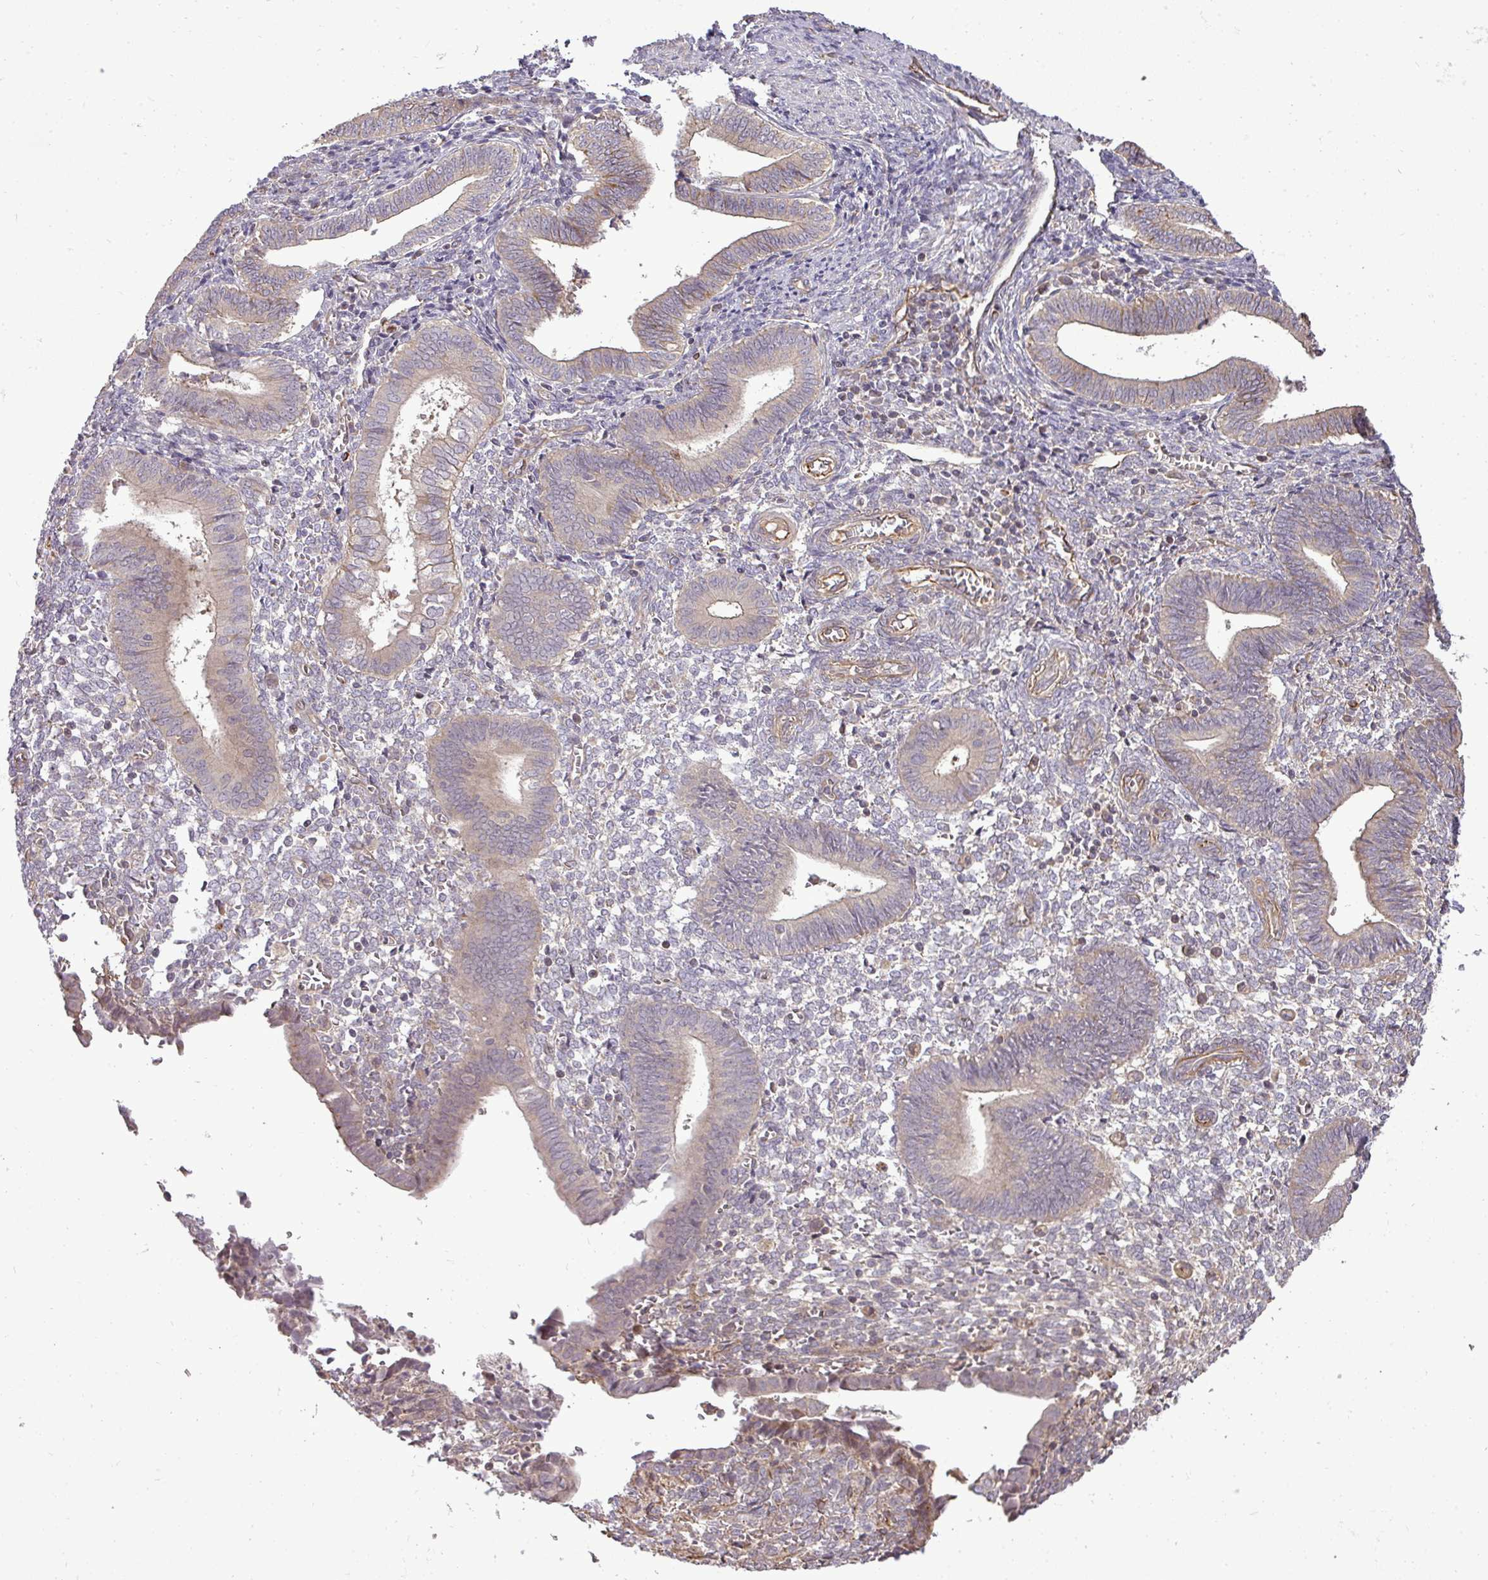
{"staining": {"intensity": "negative", "quantity": "none", "location": "none"}, "tissue": "endometrium", "cell_type": "Cells in endometrial stroma", "image_type": "normal", "snomed": [{"axis": "morphology", "description": "Normal tissue, NOS"}, {"axis": "topography", "description": "Other"}, {"axis": "topography", "description": "Endometrium"}], "caption": "An IHC image of normal endometrium is shown. There is no staining in cells in endometrial stroma of endometrium.", "gene": "PDRG1", "patient": {"sex": "female", "age": 44}}